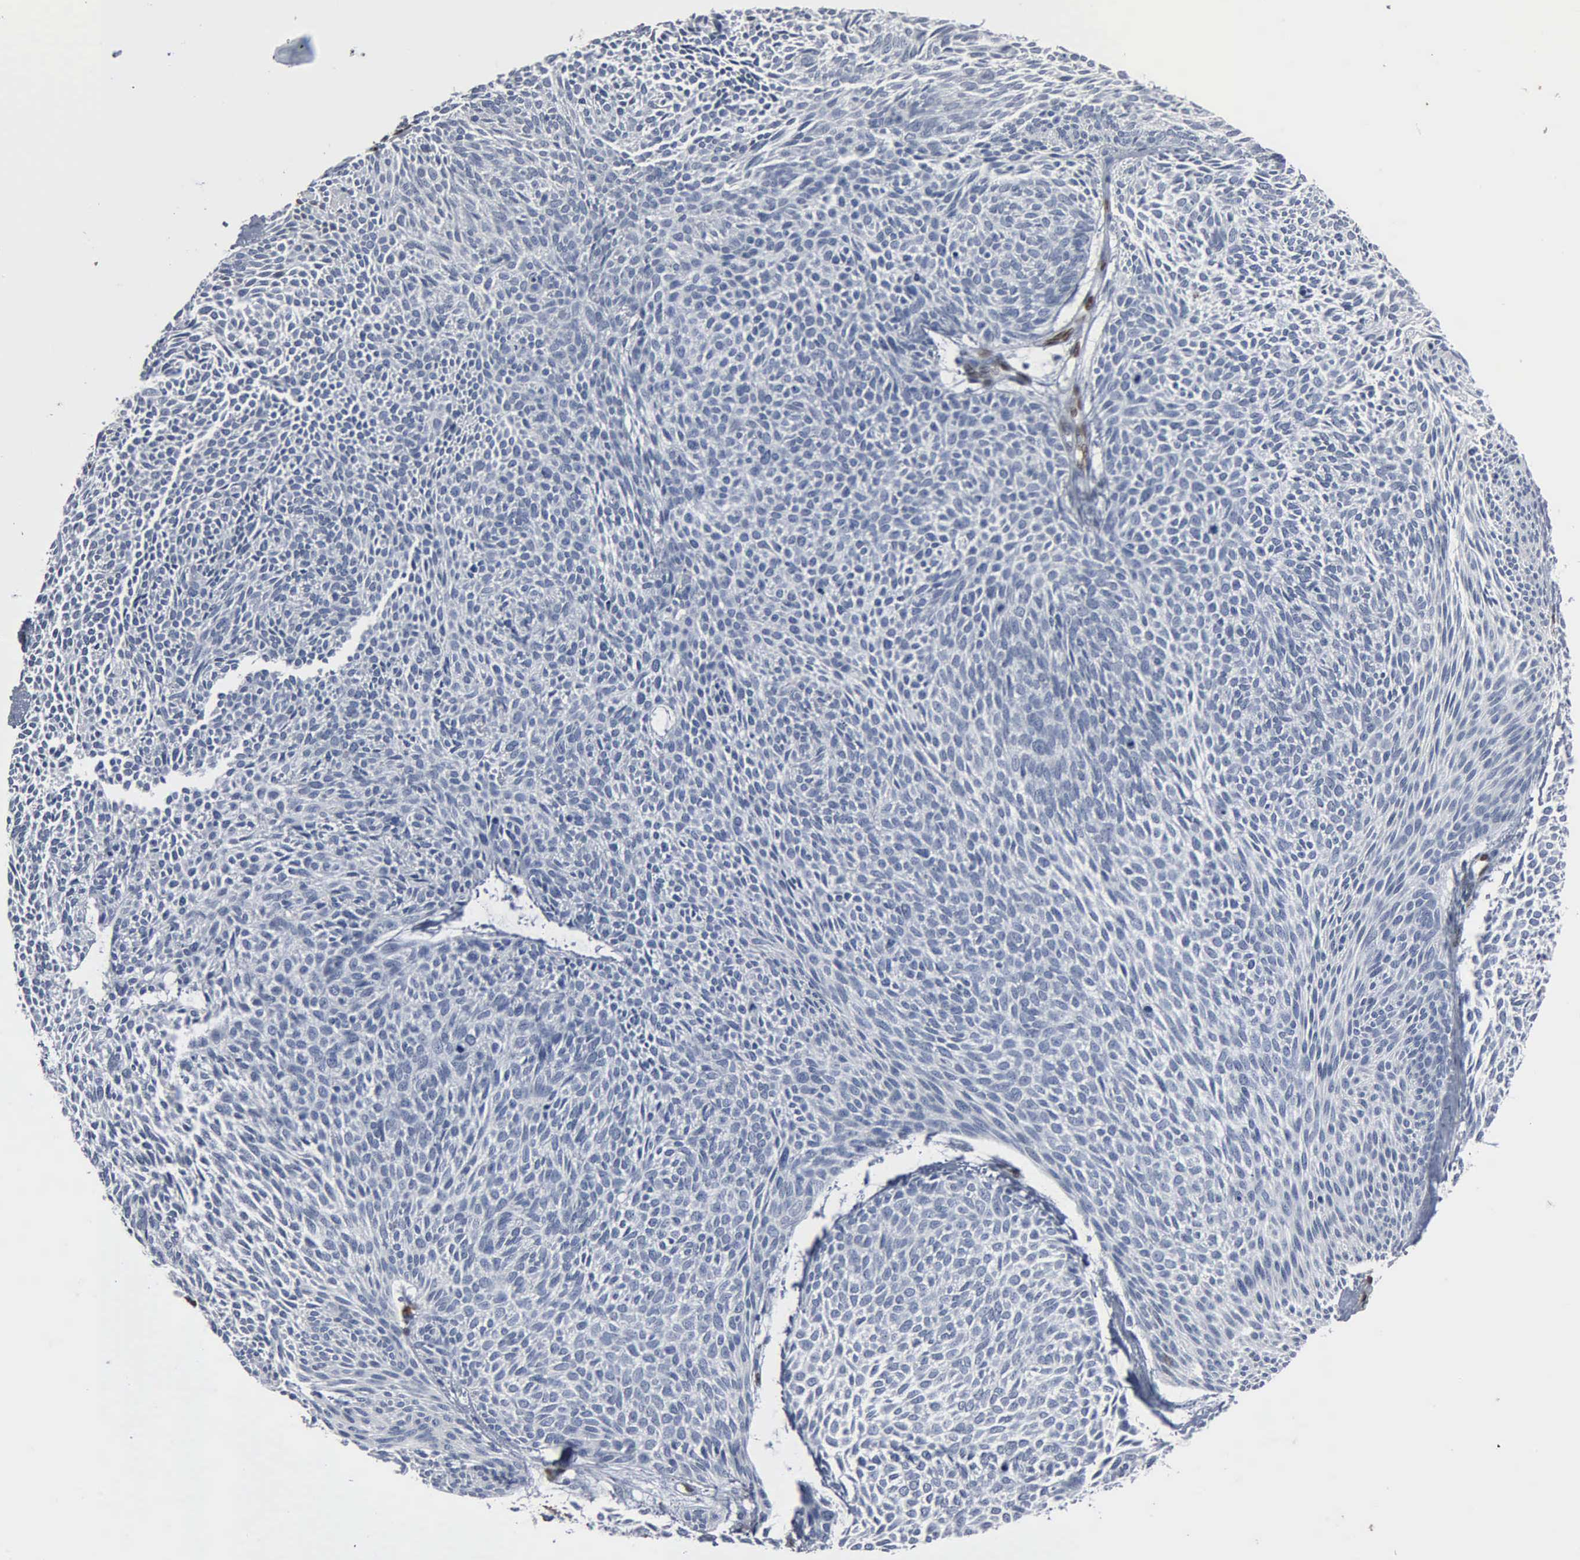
{"staining": {"intensity": "moderate", "quantity": "<25%", "location": "nuclear"}, "tissue": "skin cancer", "cell_type": "Tumor cells", "image_type": "cancer", "snomed": [{"axis": "morphology", "description": "Basal cell carcinoma"}, {"axis": "topography", "description": "Skin"}], "caption": "Protein expression by immunohistochemistry shows moderate nuclear positivity in about <25% of tumor cells in skin cancer (basal cell carcinoma).", "gene": "FGF2", "patient": {"sex": "male", "age": 84}}